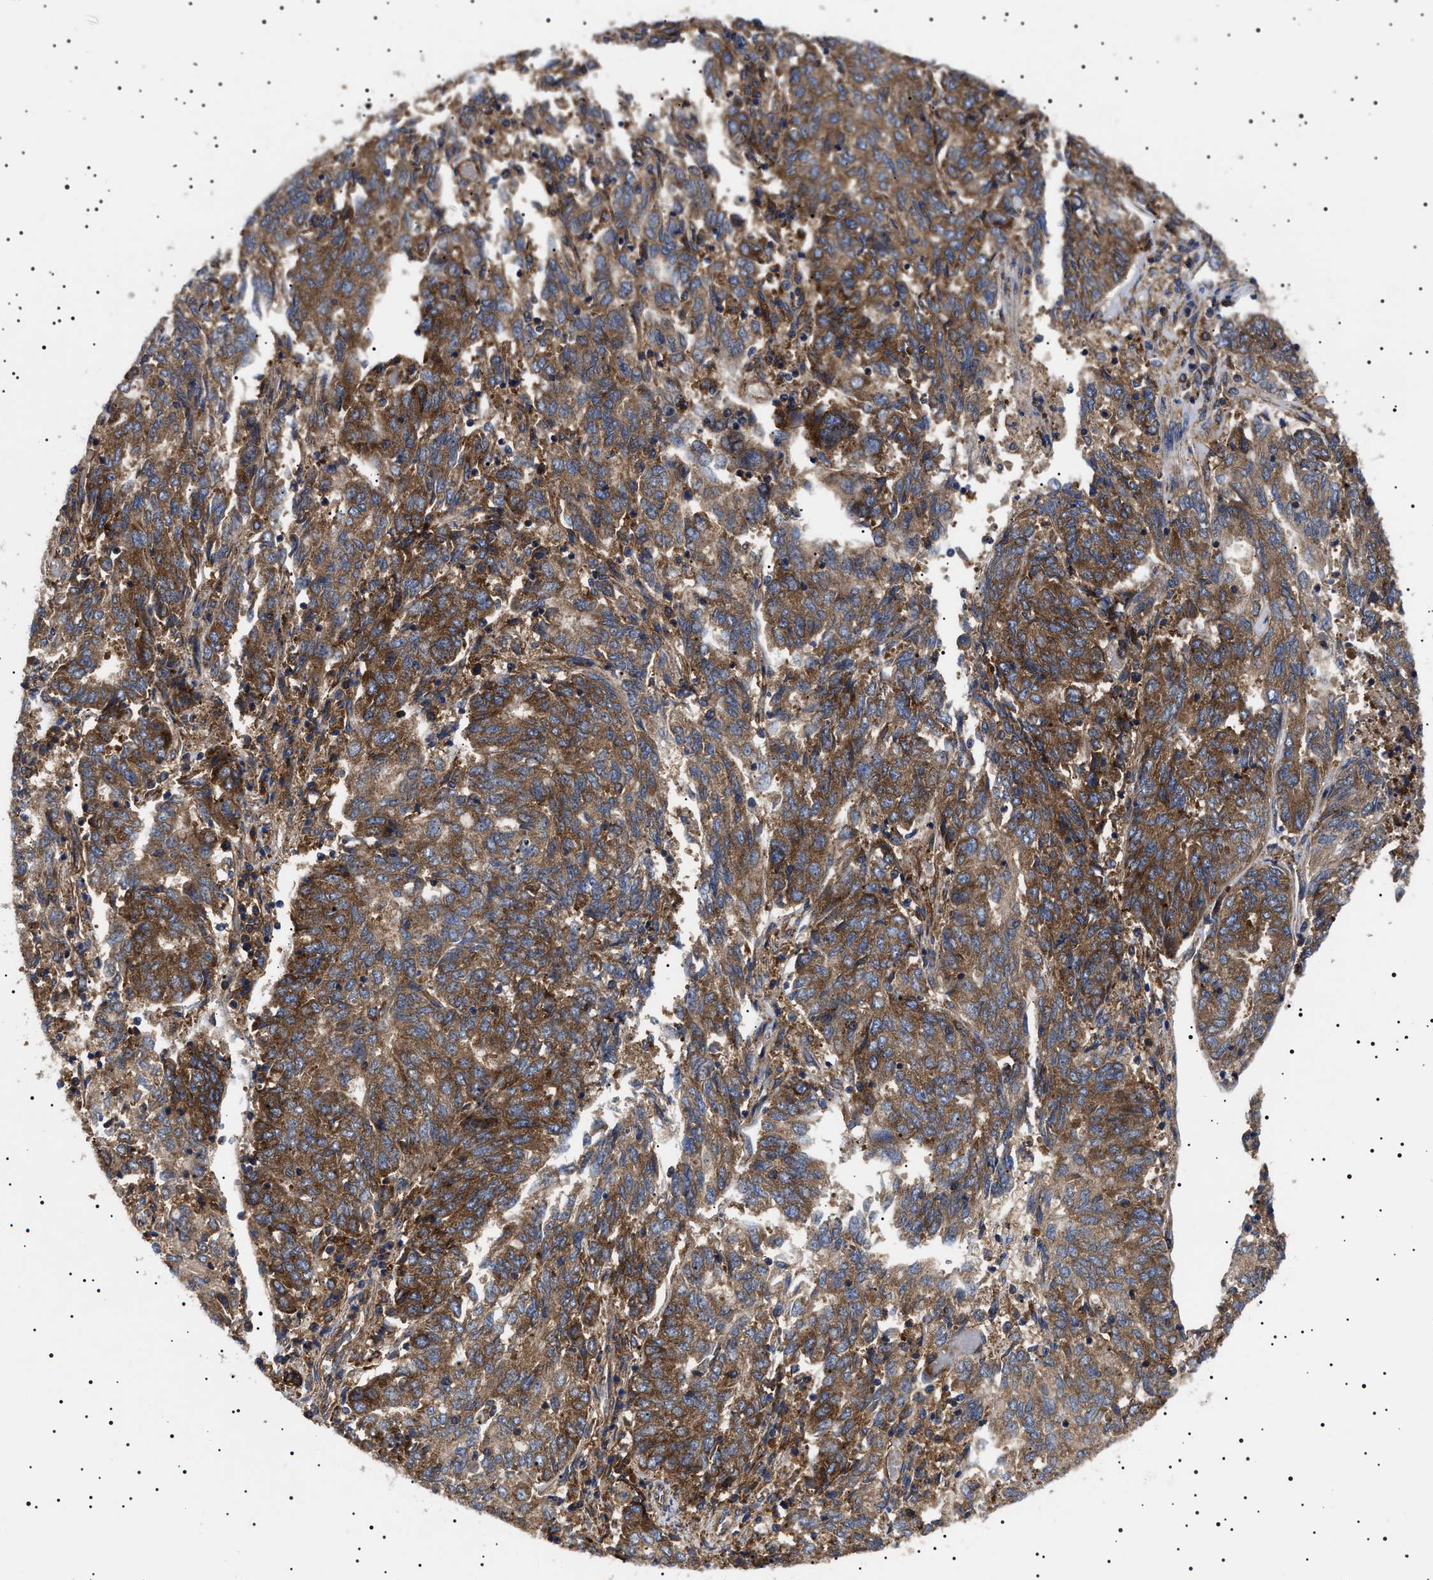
{"staining": {"intensity": "moderate", "quantity": ">75%", "location": "cytoplasmic/membranous"}, "tissue": "endometrial cancer", "cell_type": "Tumor cells", "image_type": "cancer", "snomed": [{"axis": "morphology", "description": "Adenocarcinoma, NOS"}, {"axis": "topography", "description": "Endometrium"}], "caption": "Tumor cells show moderate cytoplasmic/membranous expression in approximately >75% of cells in endometrial cancer (adenocarcinoma).", "gene": "TPP2", "patient": {"sex": "female", "age": 80}}